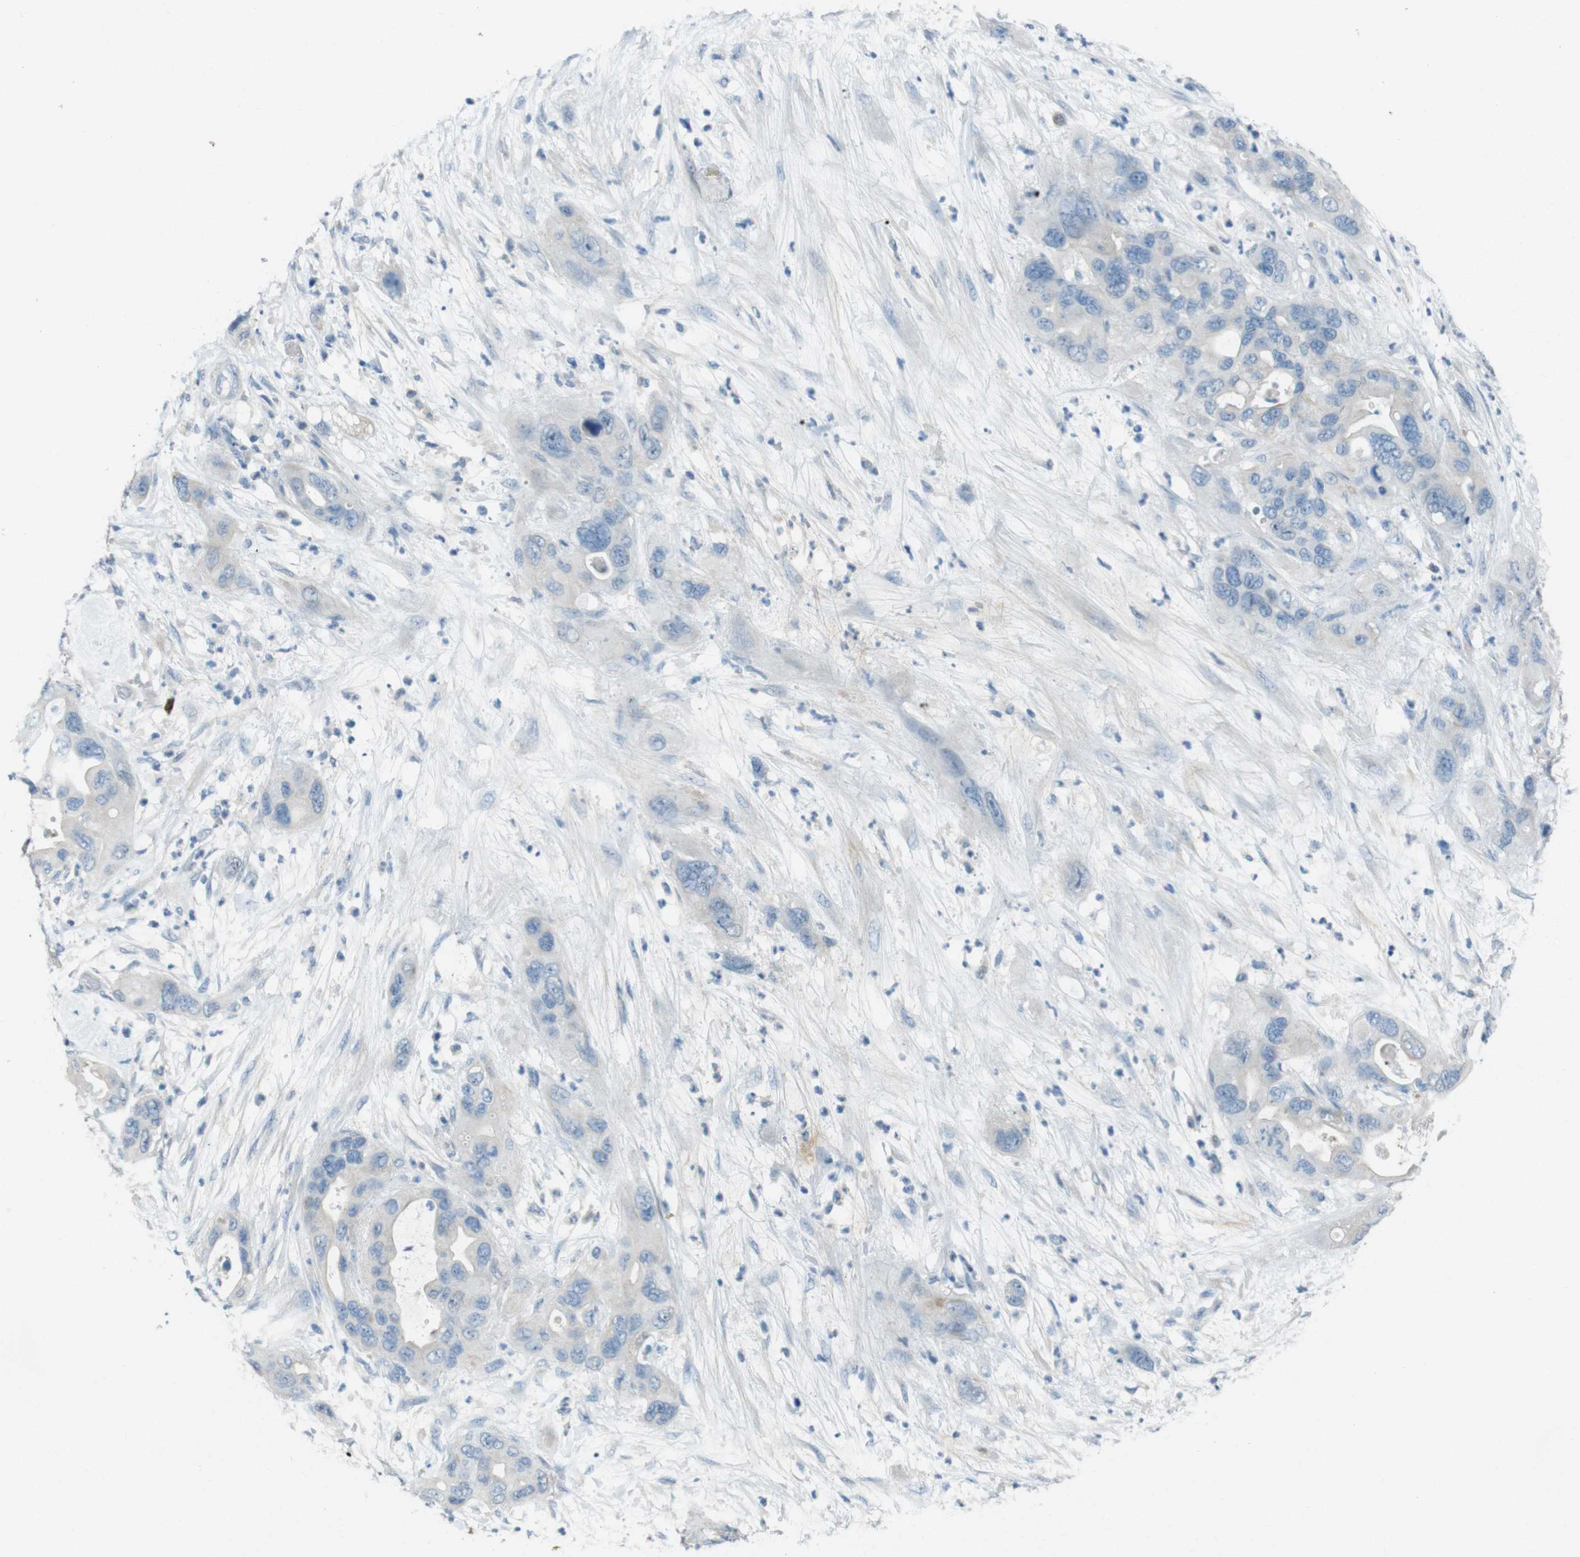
{"staining": {"intensity": "negative", "quantity": "none", "location": "none"}, "tissue": "pancreatic cancer", "cell_type": "Tumor cells", "image_type": "cancer", "snomed": [{"axis": "morphology", "description": "Adenocarcinoma, NOS"}, {"axis": "topography", "description": "Pancreas"}], "caption": "Immunohistochemical staining of pancreatic cancer shows no significant staining in tumor cells.", "gene": "ENTPD7", "patient": {"sex": "female", "age": 71}}